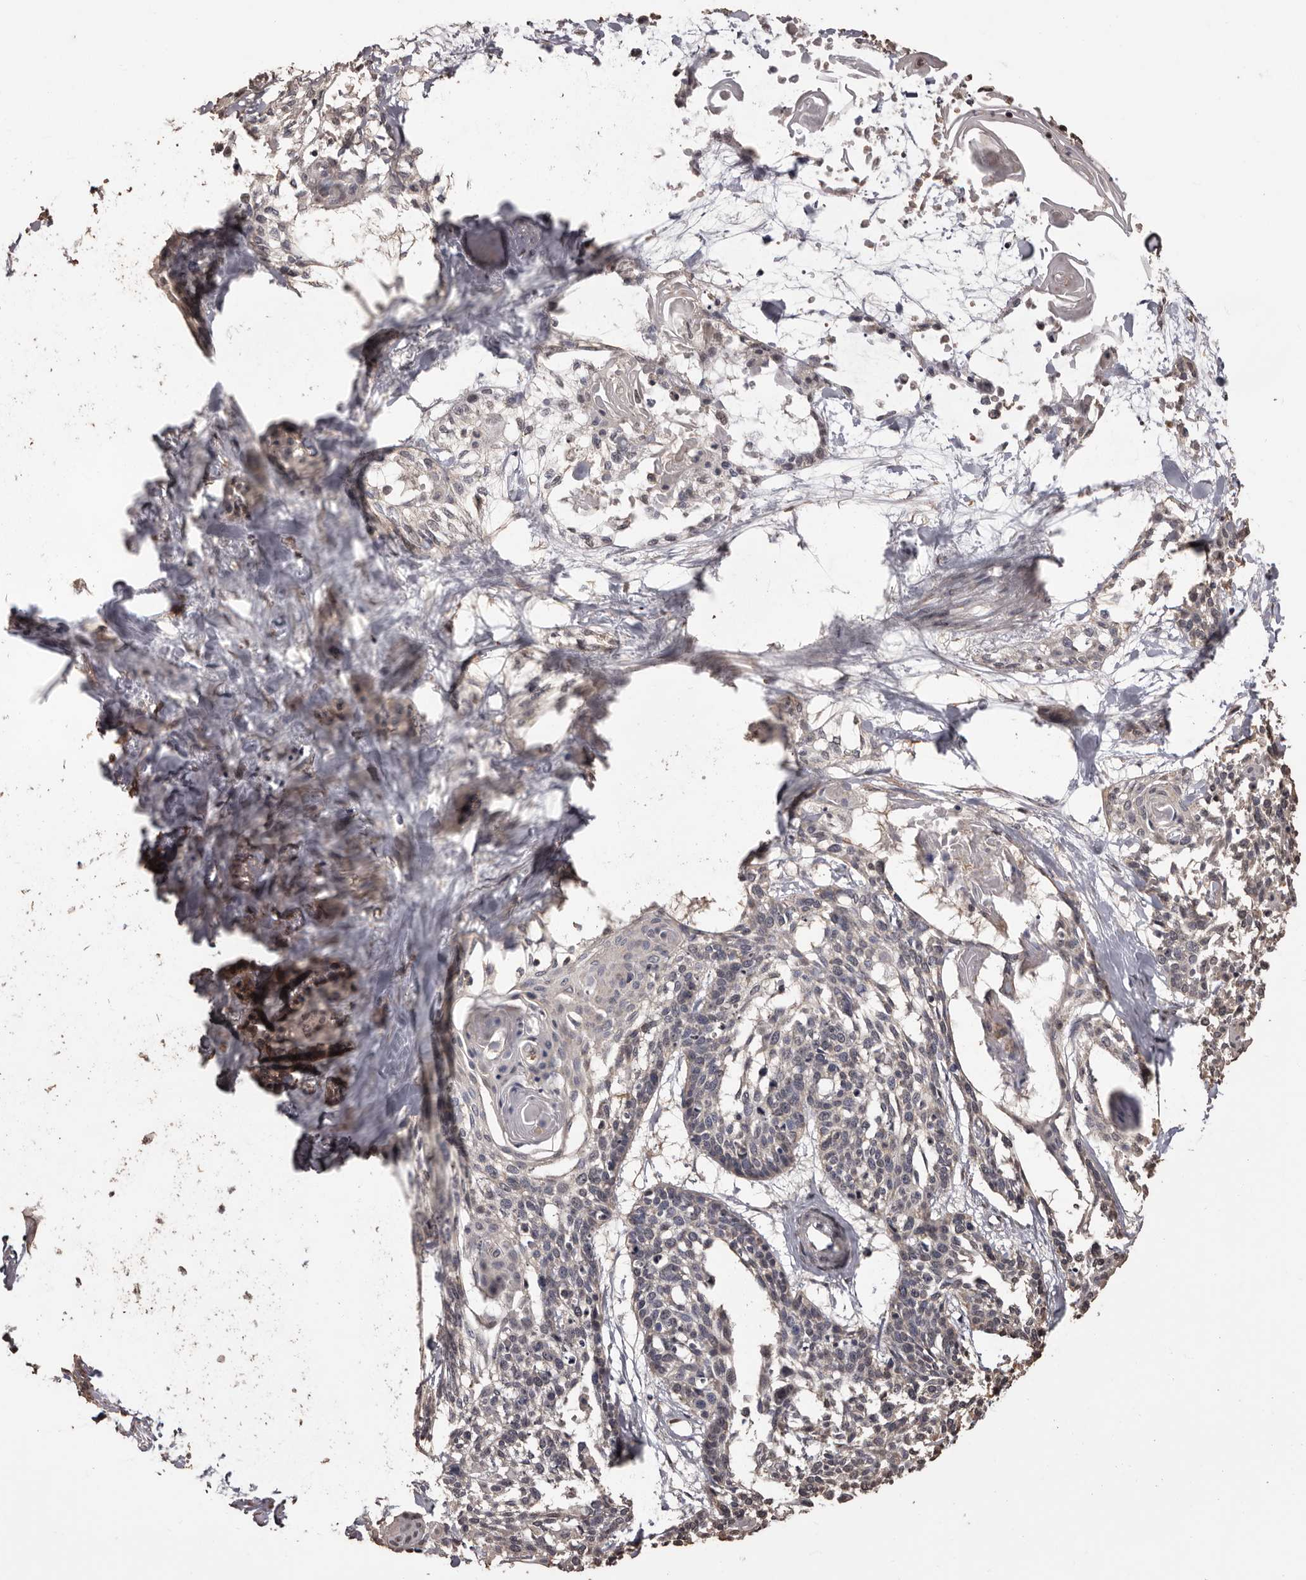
{"staining": {"intensity": "weak", "quantity": "<25%", "location": "cytoplasmic/membranous"}, "tissue": "cervical cancer", "cell_type": "Tumor cells", "image_type": "cancer", "snomed": [{"axis": "morphology", "description": "Squamous cell carcinoma, NOS"}, {"axis": "topography", "description": "Cervix"}], "caption": "Histopathology image shows no significant protein positivity in tumor cells of cervical cancer. (DAB (3,3'-diaminobenzidine) IHC, high magnification).", "gene": "NAV1", "patient": {"sex": "female", "age": 57}}